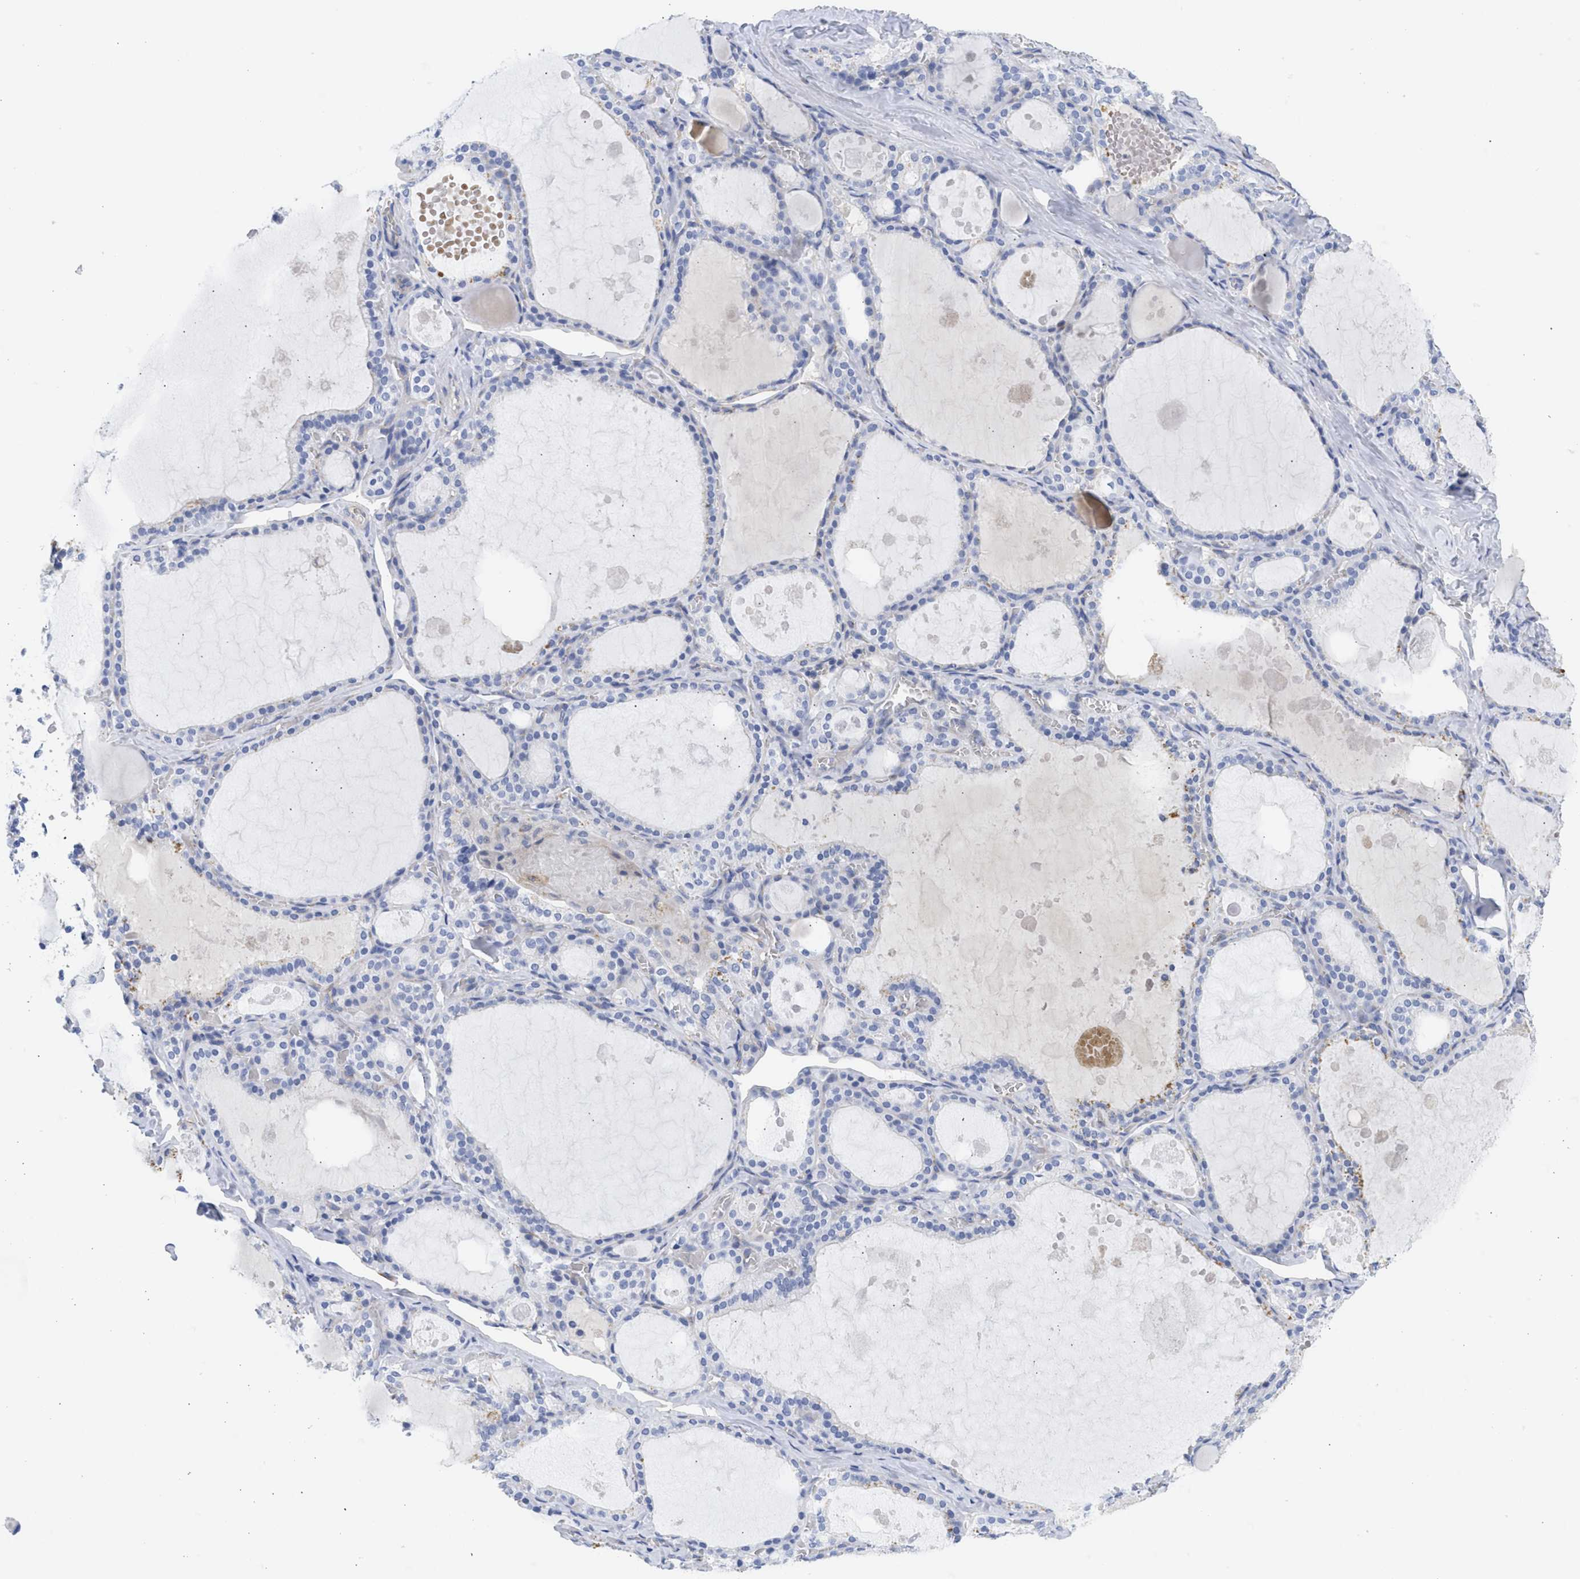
{"staining": {"intensity": "negative", "quantity": "none", "location": "none"}, "tissue": "thyroid gland", "cell_type": "Glandular cells", "image_type": "normal", "snomed": [{"axis": "morphology", "description": "Normal tissue, NOS"}, {"axis": "topography", "description": "Thyroid gland"}], "caption": "Immunohistochemical staining of benign human thyroid gland demonstrates no significant expression in glandular cells.", "gene": "SPATA3", "patient": {"sex": "male", "age": 56}}